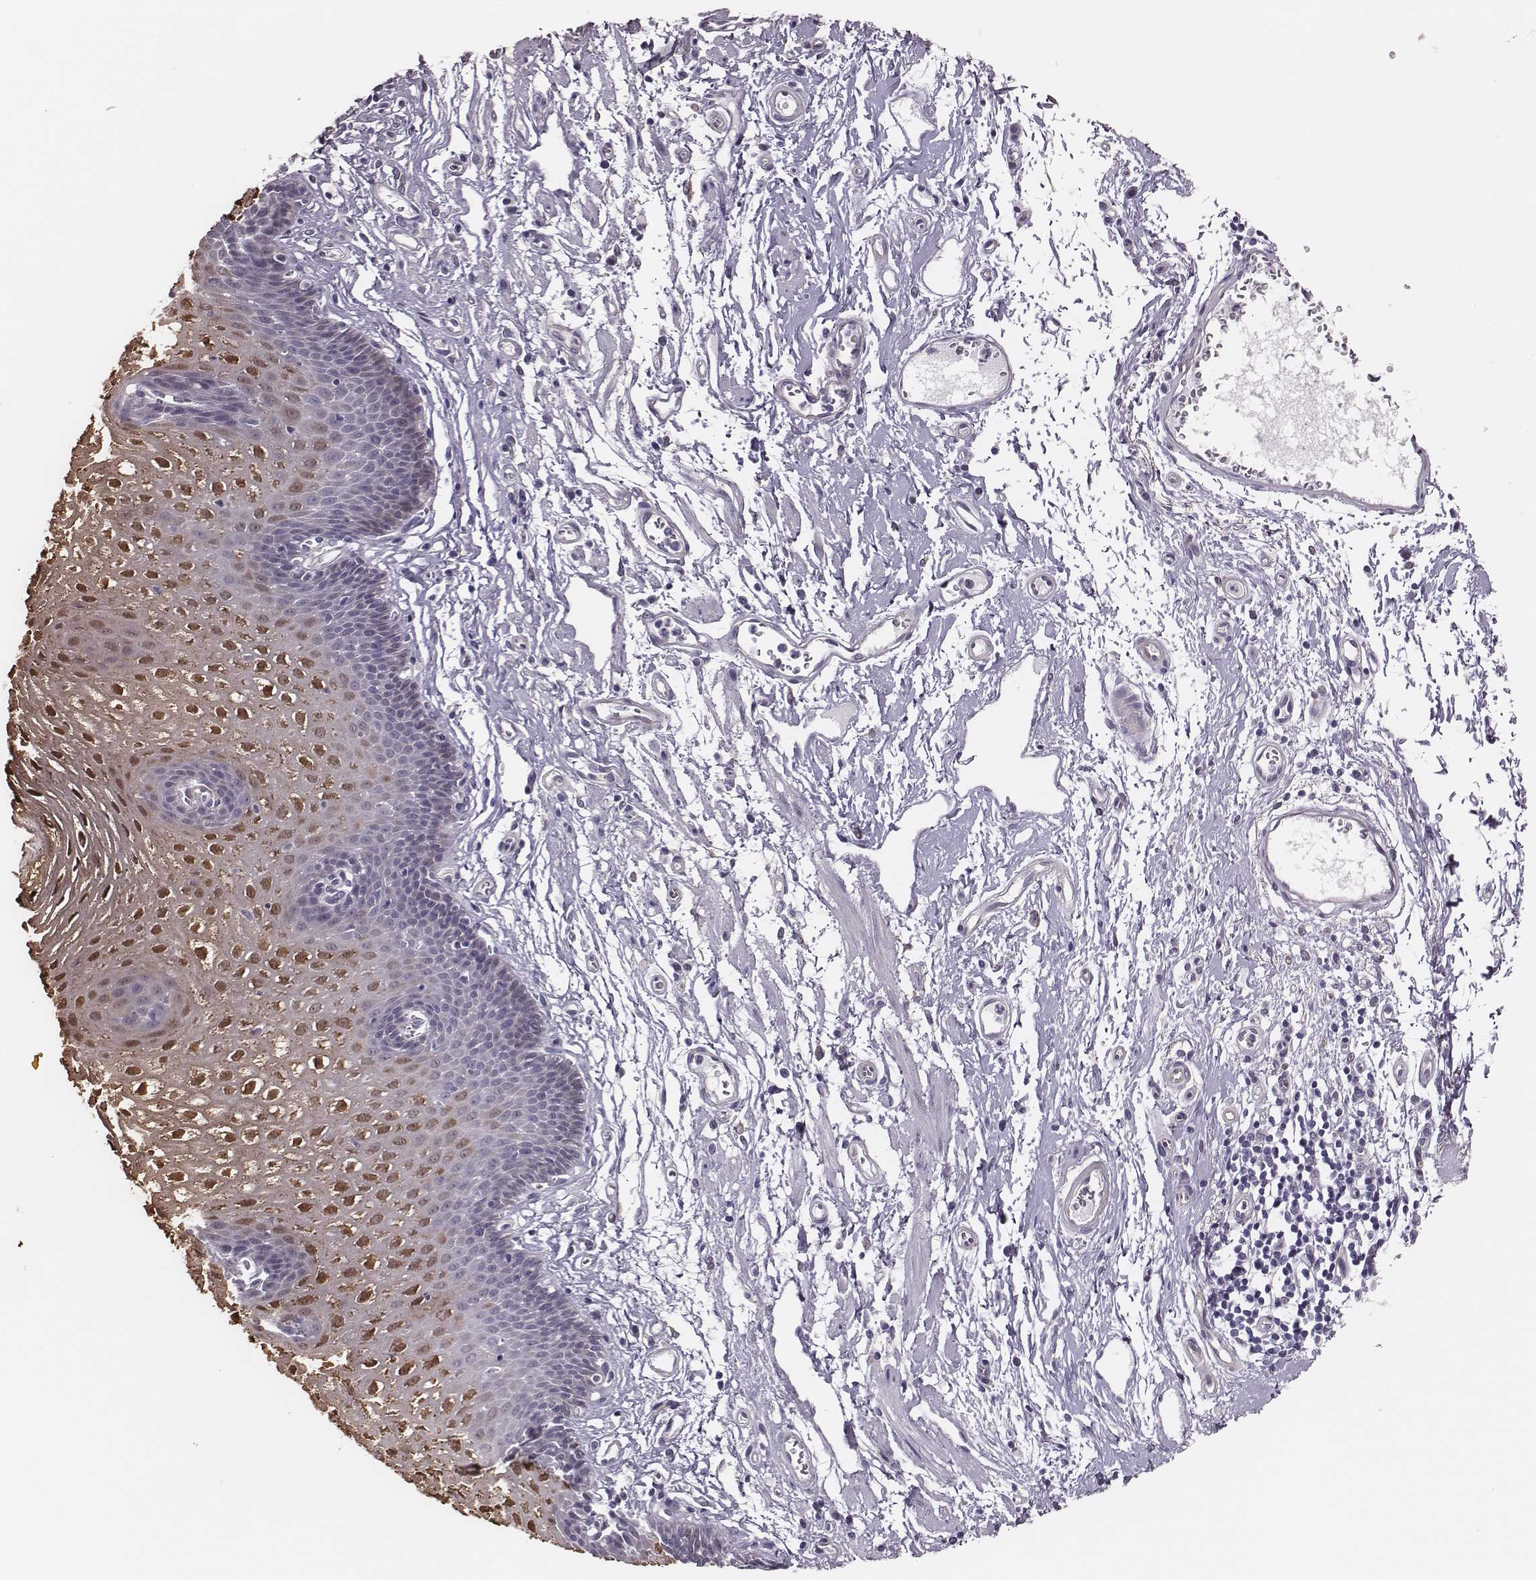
{"staining": {"intensity": "strong", "quantity": "25%-75%", "location": "nuclear"}, "tissue": "esophagus", "cell_type": "Squamous epithelial cells", "image_type": "normal", "snomed": [{"axis": "morphology", "description": "Normal tissue, NOS"}, {"axis": "topography", "description": "Esophagus"}], "caption": "Strong nuclear positivity for a protein is appreciated in approximately 25%-75% of squamous epithelial cells of unremarkable esophagus using immunohistochemistry (IHC).", "gene": "SCML2", "patient": {"sex": "male", "age": 72}}